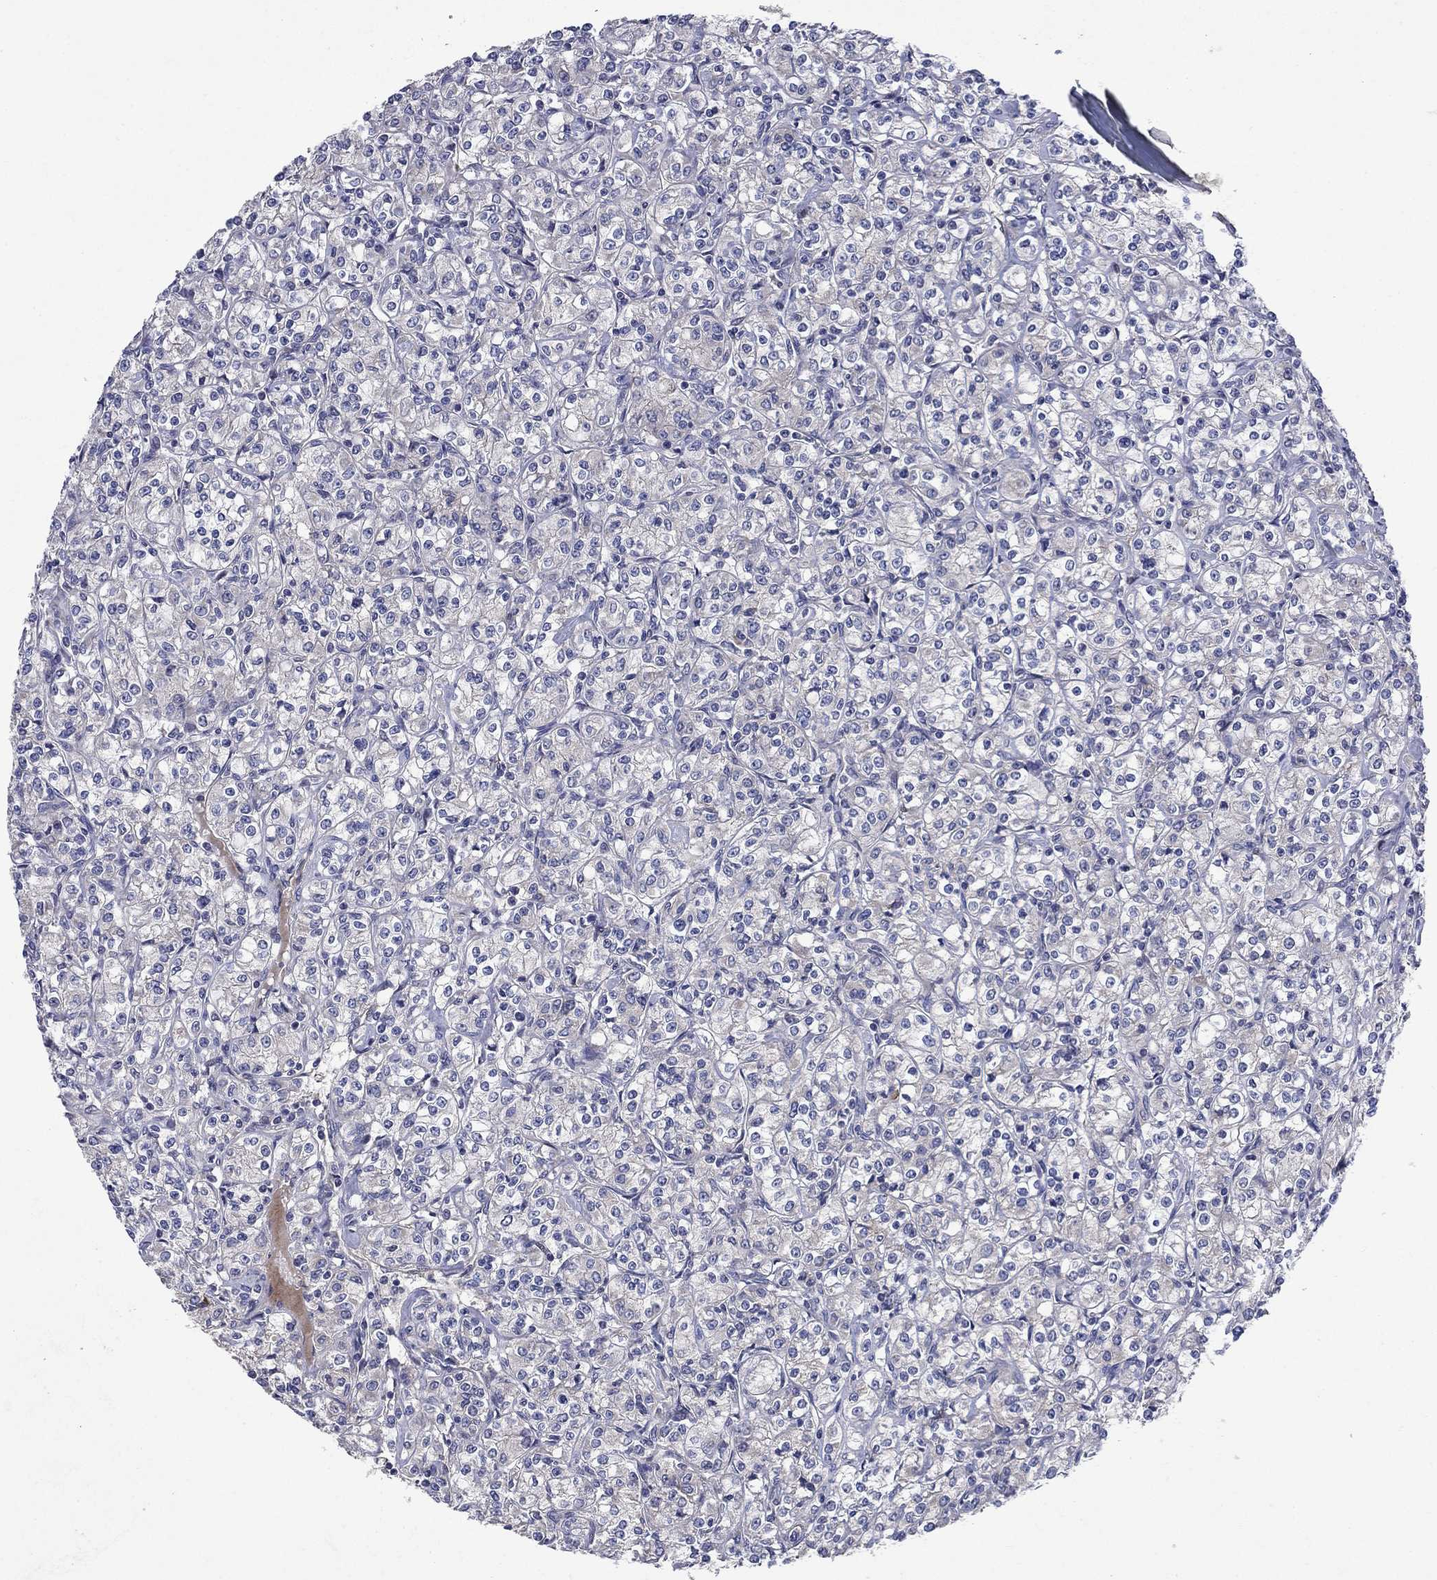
{"staining": {"intensity": "weak", "quantity": "<25%", "location": "cytoplasmic/membranous"}, "tissue": "renal cancer", "cell_type": "Tumor cells", "image_type": "cancer", "snomed": [{"axis": "morphology", "description": "Adenocarcinoma, NOS"}, {"axis": "topography", "description": "Kidney"}], "caption": "A high-resolution photomicrograph shows immunohistochemistry staining of renal cancer, which reveals no significant positivity in tumor cells.", "gene": "SLC7A1", "patient": {"sex": "male", "age": 77}}